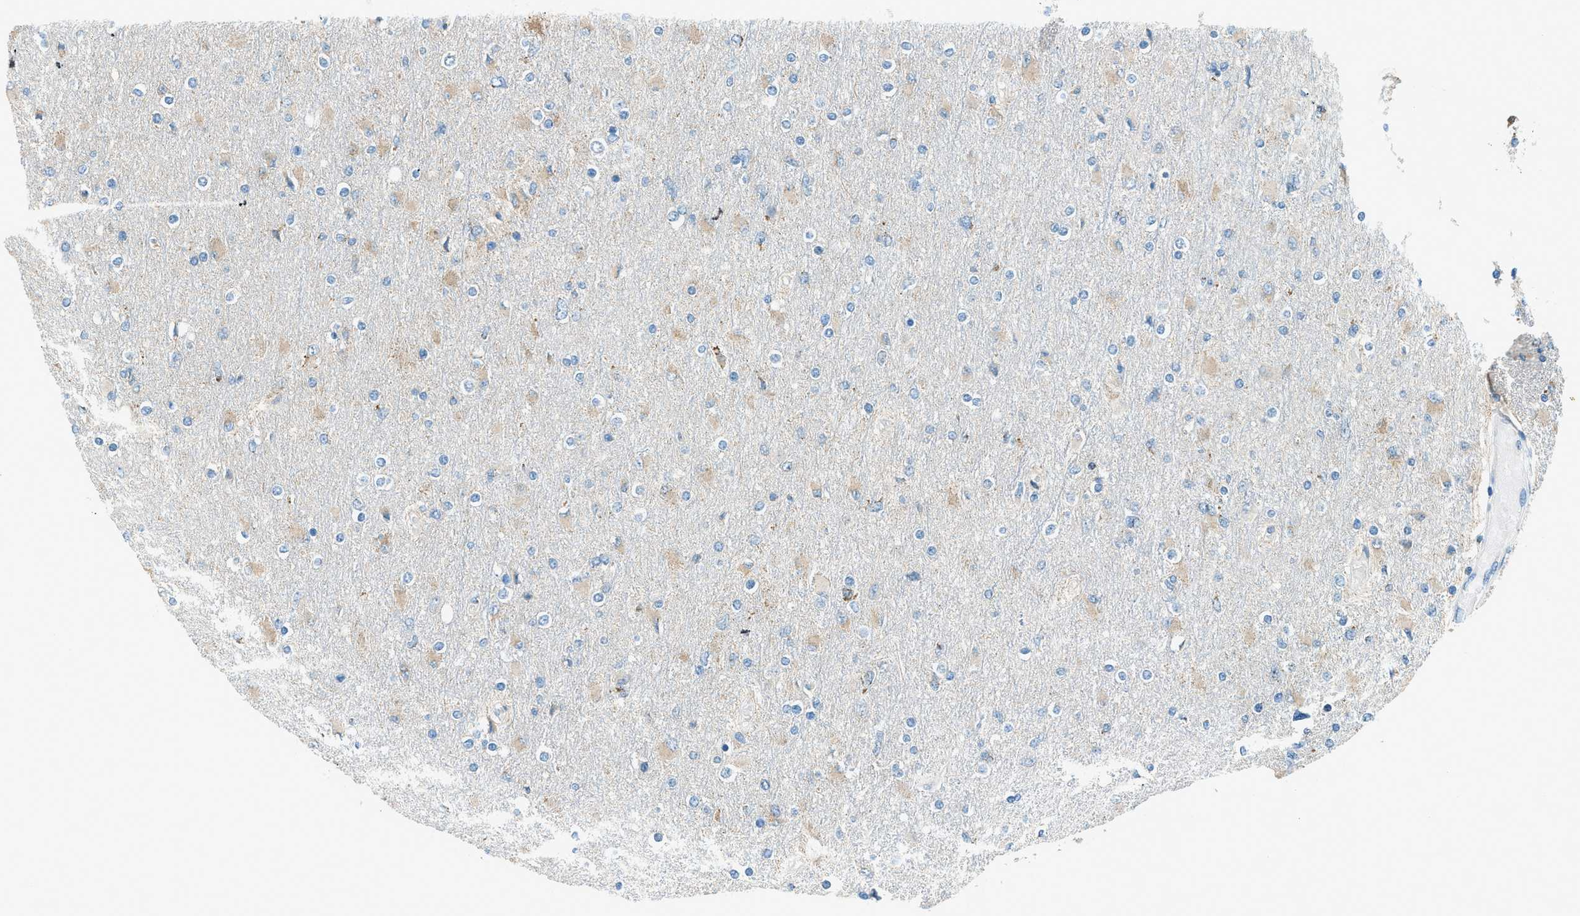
{"staining": {"intensity": "negative", "quantity": "none", "location": "none"}, "tissue": "glioma", "cell_type": "Tumor cells", "image_type": "cancer", "snomed": [{"axis": "morphology", "description": "Glioma, malignant, High grade"}, {"axis": "topography", "description": "Cerebral cortex"}], "caption": "Immunohistochemical staining of malignant glioma (high-grade) displays no significant expression in tumor cells.", "gene": "PIGG", "patient": {"sex": "female", "age": 36}}